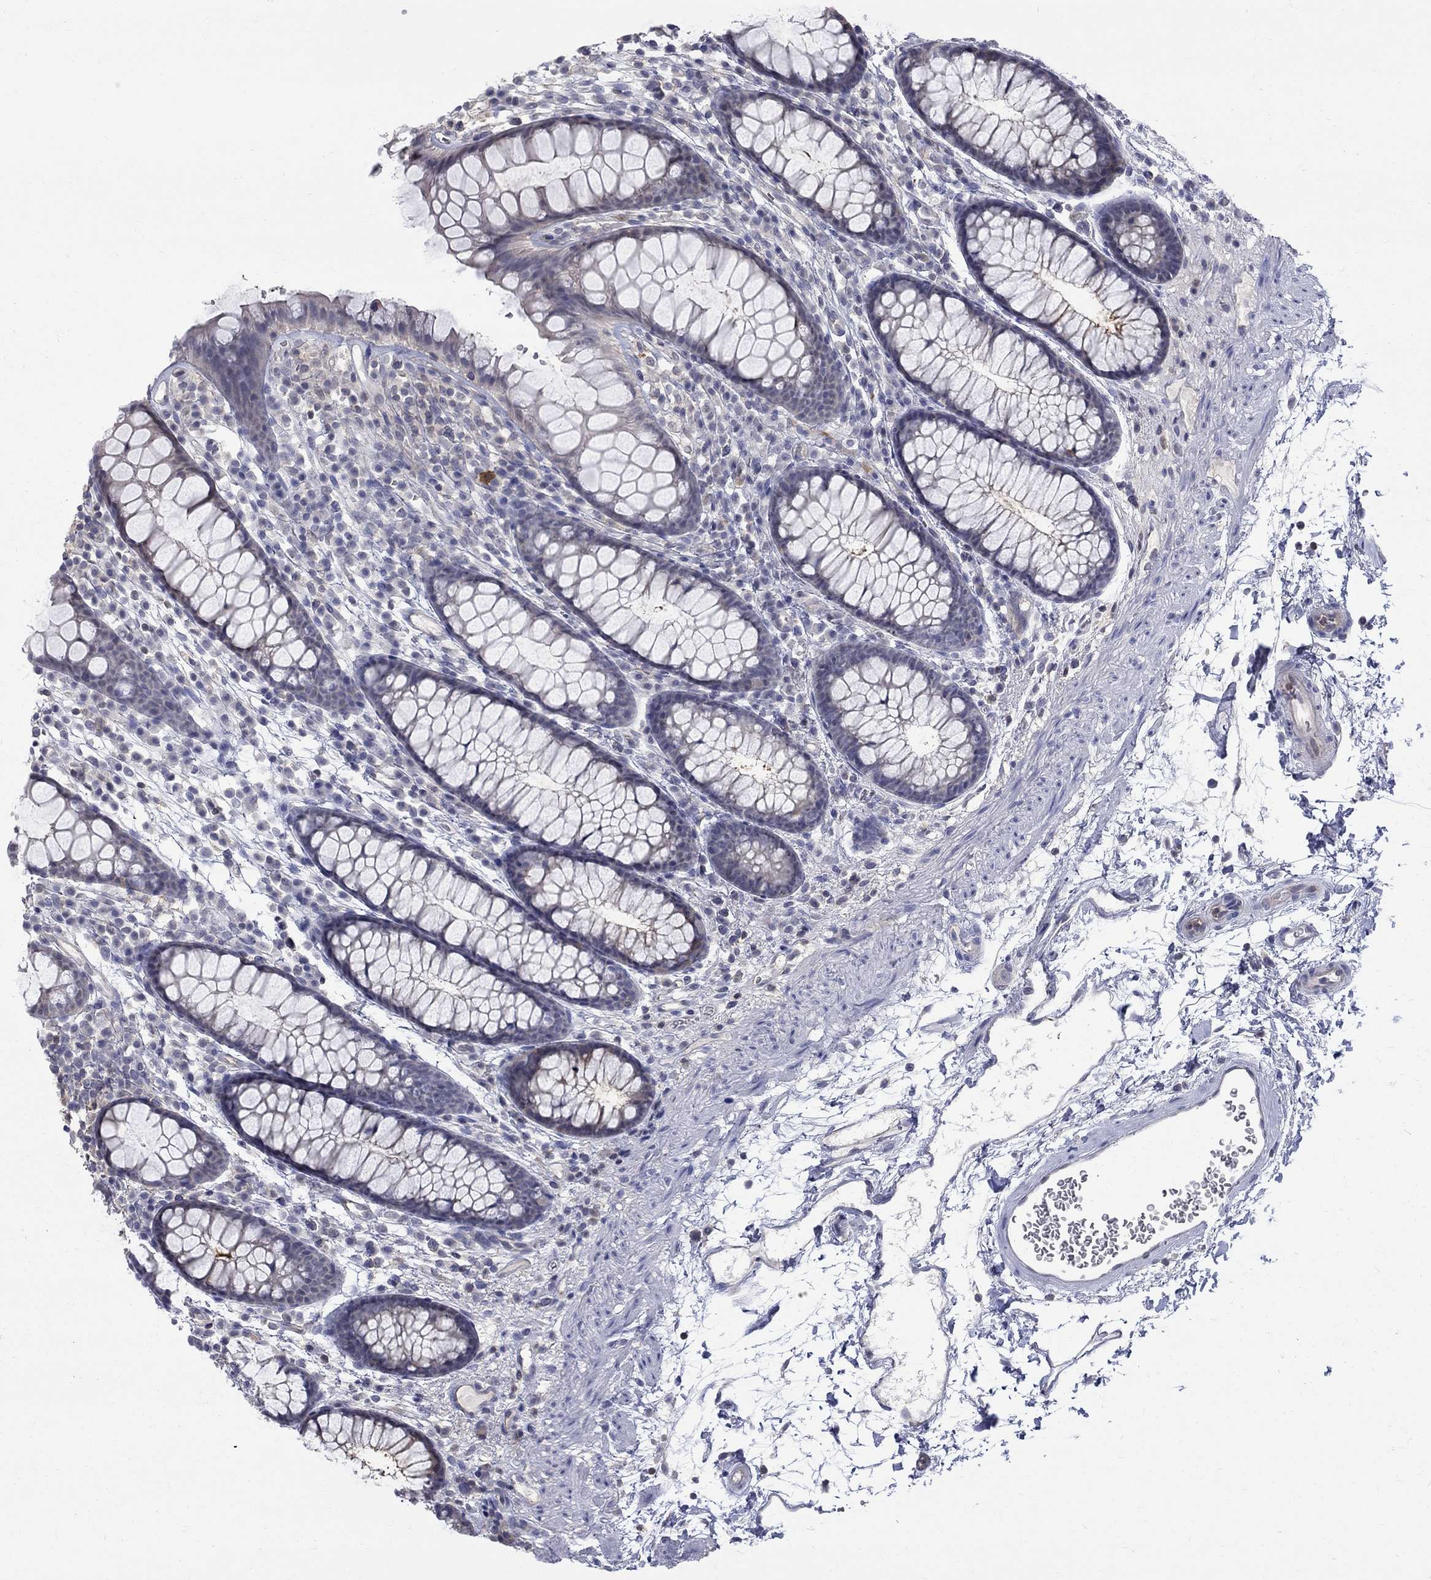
{"staining": {"intensity": "negative", "quantity": "none", "location": "none"}, "tissue": "colon", "cell_type": "Endothelial cells", "image_type": "normal", "snomed": [{"axis": "morphology", "description": "Normal tissue, NOS"}, {"axis": "topography", "description": "Colon"}], "caption": "This is a photomicrograph of immunohistochemistry staining of unremarkable colon, which shows no staining in endothelial cells.", "gene": "HKDC1", "patient": {"sex": "male", "age": 76}}